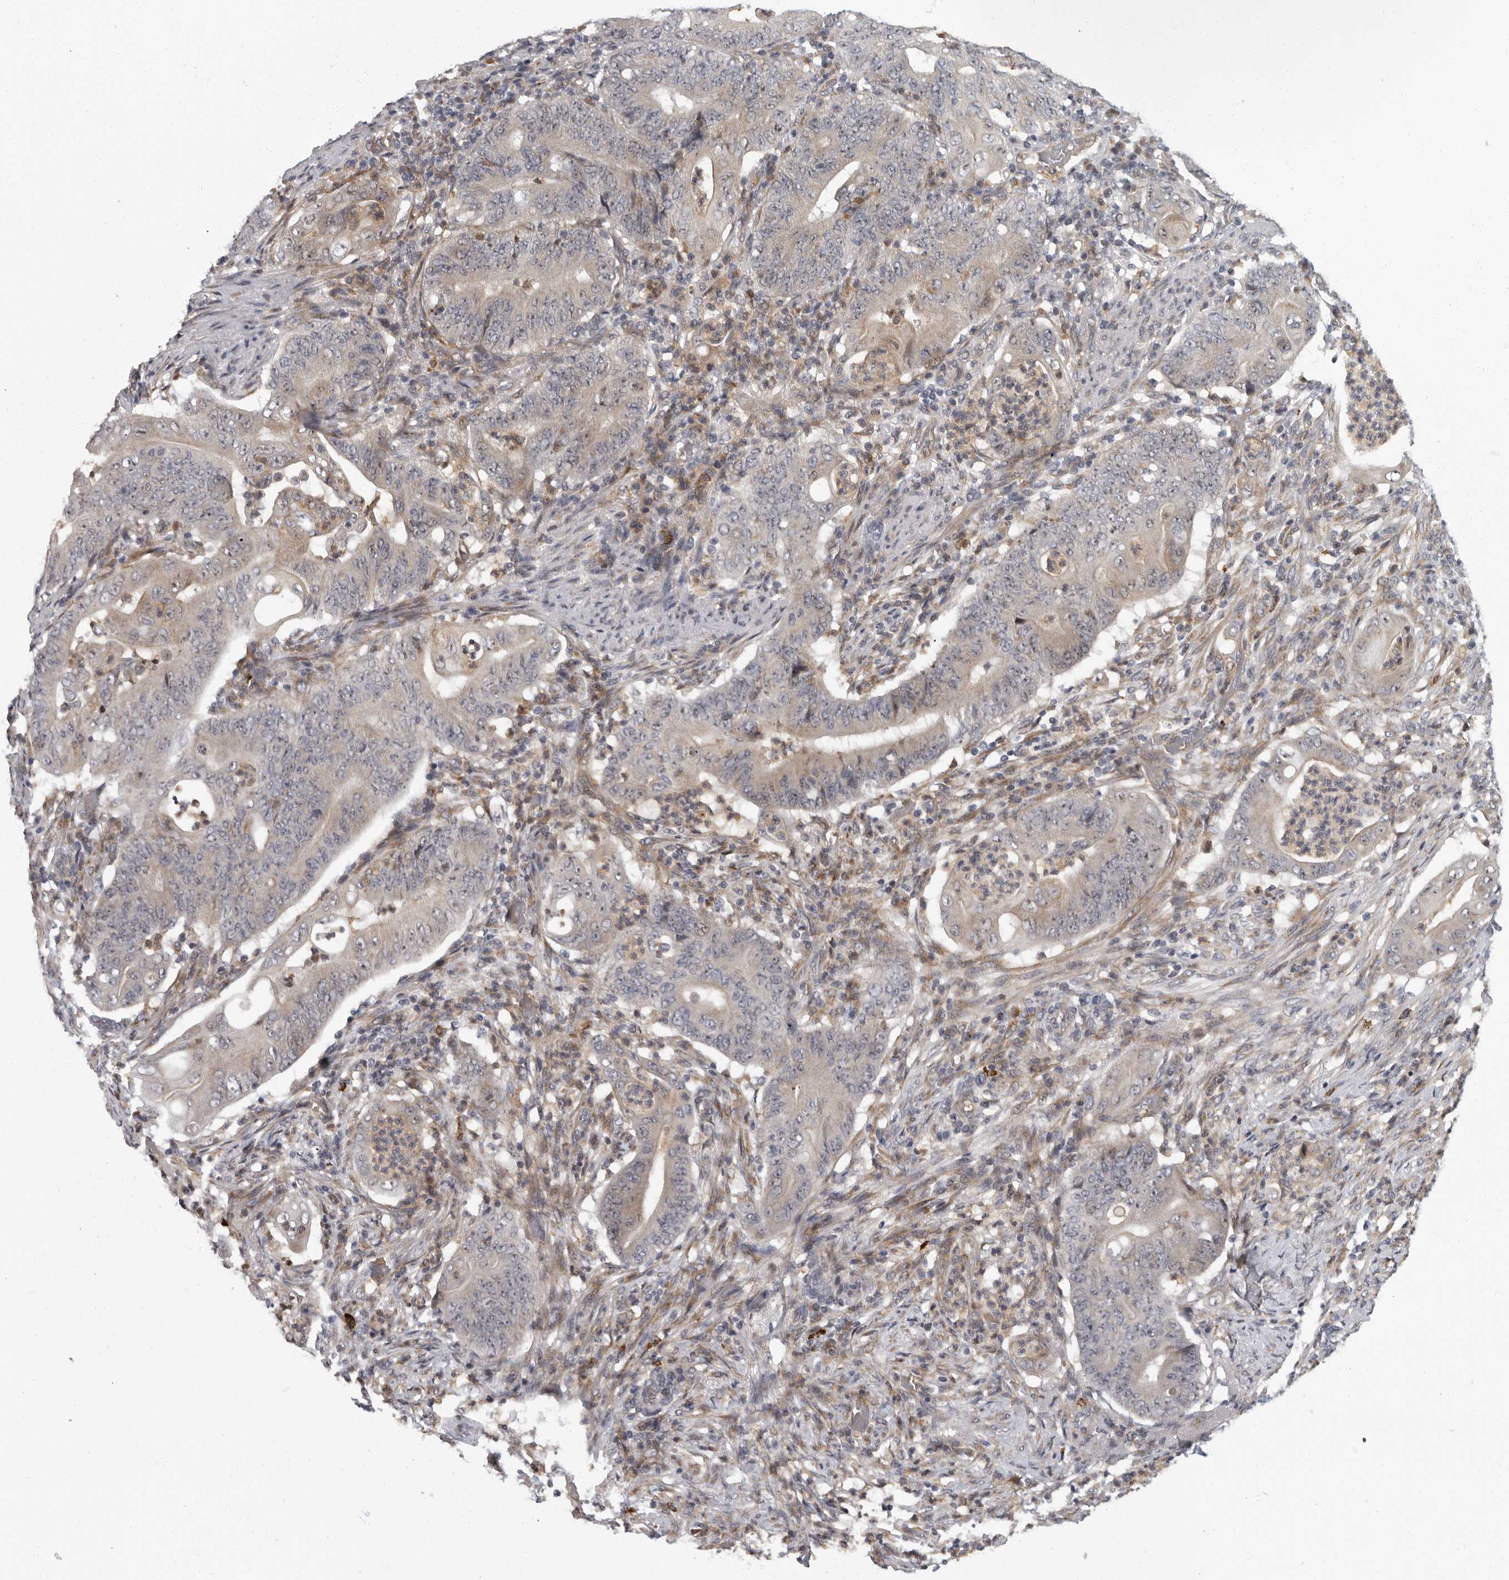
{"staining": {"intensity": "weak", "quantity": ">75%", "location": "cytoplasmic/membranous"}, "tissue": "stomach cancer", "cell_type": "Tumor cells", "image_type": "cancer", "snomed": [{"axis": "morphology", "description": "Adenocarcinoma, NOS"}, {"axis": "topography", "description": "Stomach"}], "caption": "This histopathology image exhibits stomach cancer stained with immunohistochemistry to label a protein in brown. The cytoplasmic/membranous of tumor cells show weak positivity for the protein. Nuclei are counter-stained blue.", "gene": "PDCD11", "patient": {"sex": "female", "age": 73}}